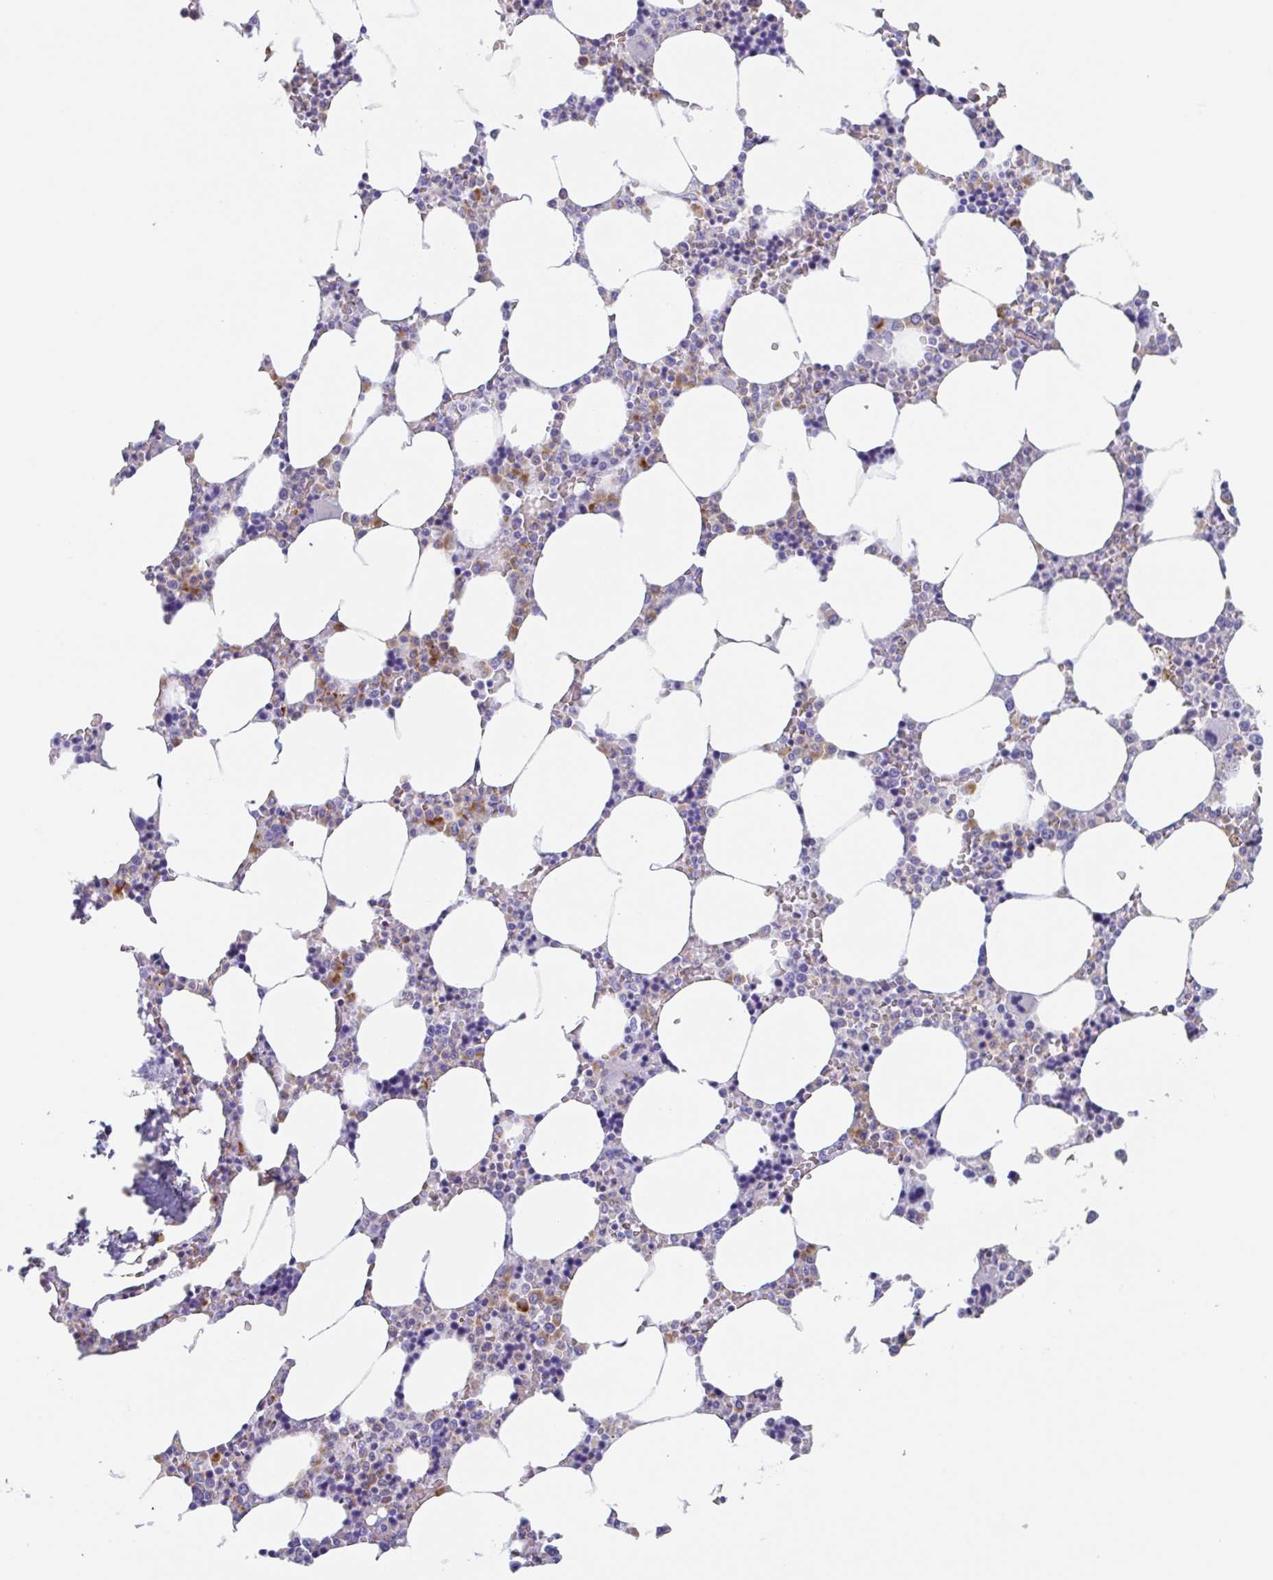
{"staining": {"intensity": "strong", "quantity": "<25%", "location": "cytoplasmic/membranous"}, "tissue": "bone marrow", "cell_type": "Hematopoietic cells", "image_type": "normal", "snomed": [{"axis": "morphology", "description": "Normal tissue, NOS"}, {"axis": "topography", "description": "Bone marrow"}], "caption": "DAB immunohistochemical staining of benign human bone marrow demonstrates strong cytoplasmic/membranous protein positivity in about <25% of hematopoietic cells.", "gene": "TAS2R41", "patient": {"sex": "male", "age": 64}}